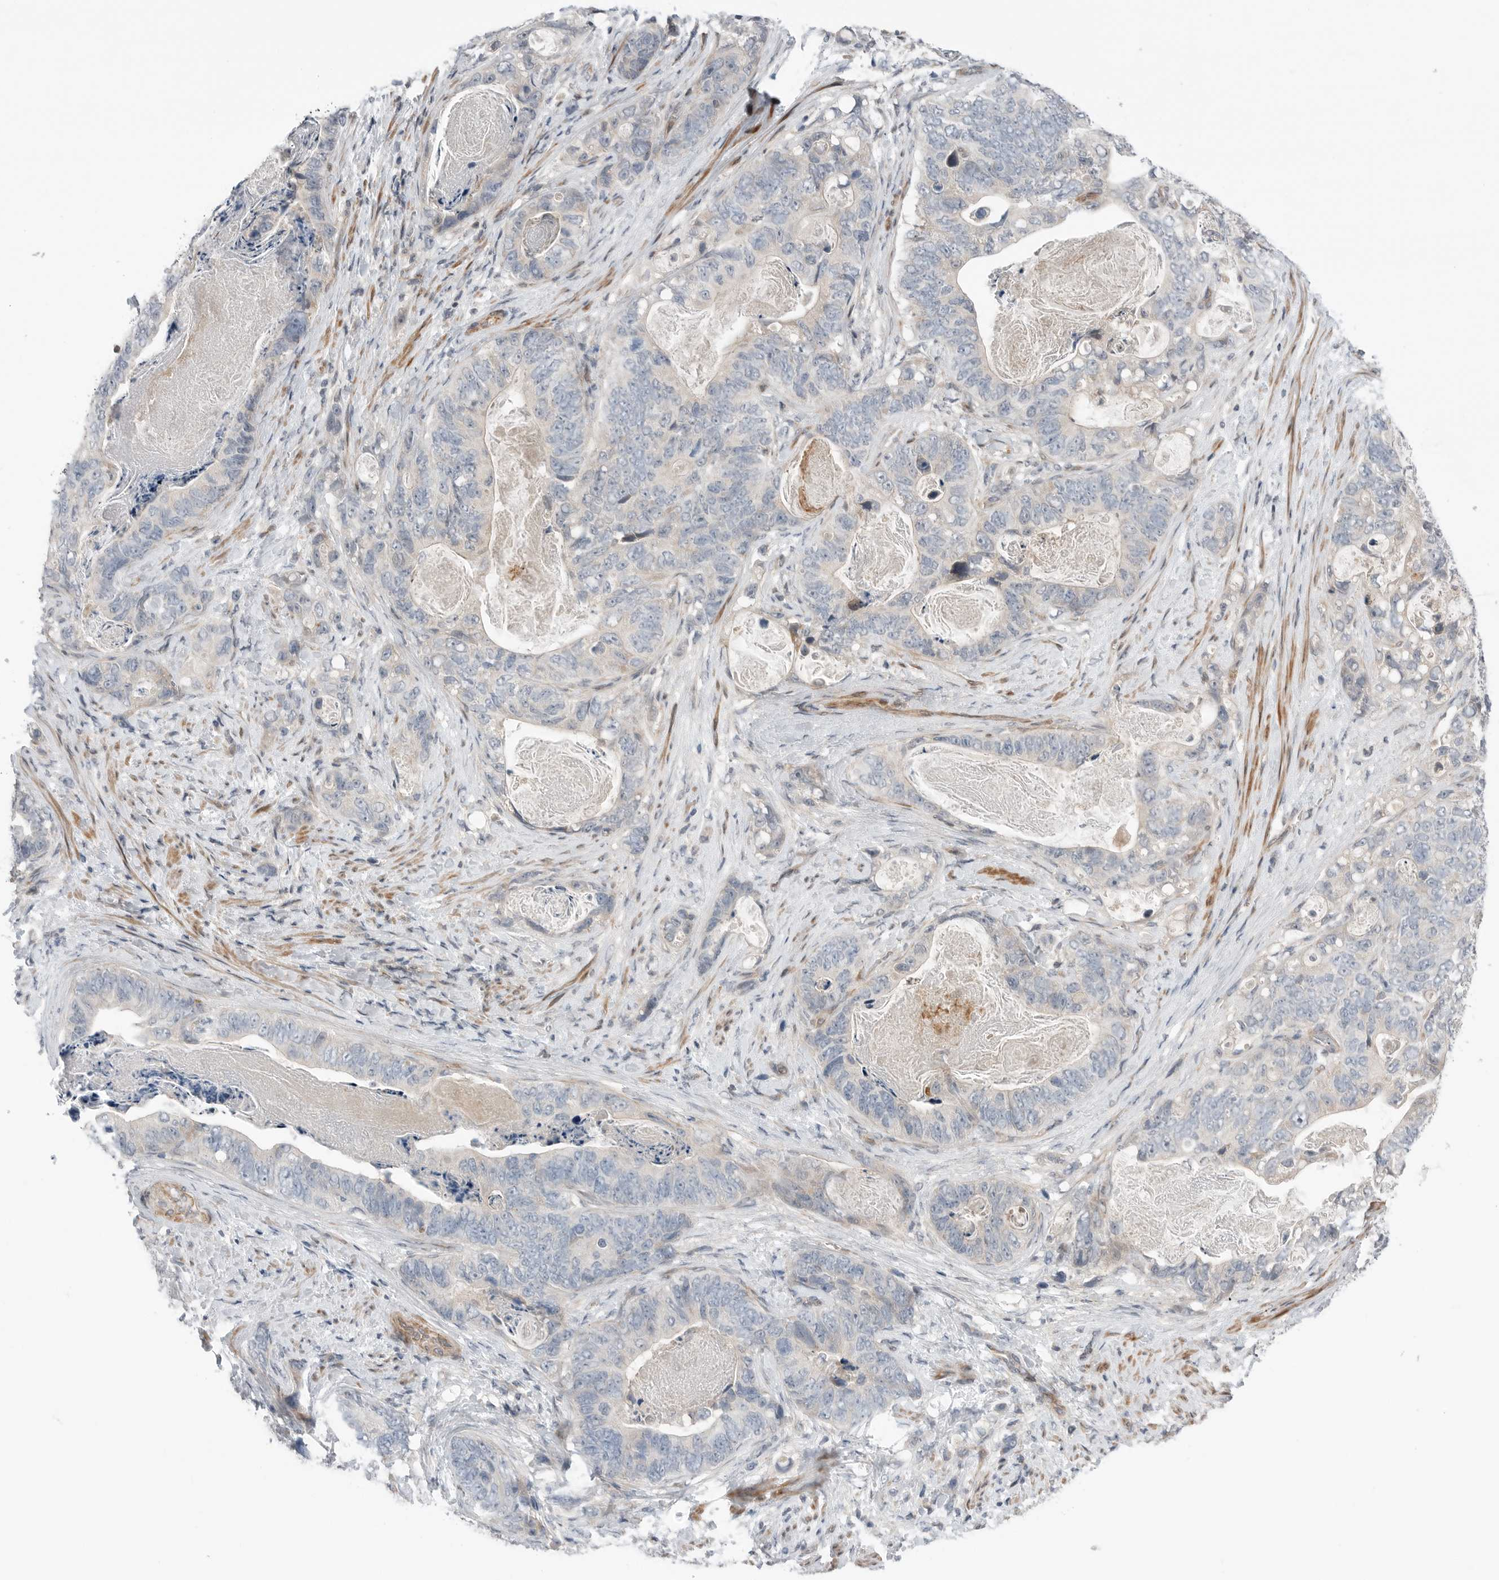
{"staining": {"intensity": "negative", "quantity": "none", "location": "none"}, "tissue": "stomach cancer", "cell_type": "Tumor cells", "image_type": "cancer", "snomed": [{"axis": "morphology", "description": "Normal tissue, NOS"}, {"axis": "morphology", "description": "Adenocarcinoma, NOS"}, {"axis": "topography", "description": "Stomach"}], "caption": "An IHC micrograph of stomach cancer (adenocarcinoma) is shown. There is no staining in tumor cells of stomach cancer (adenocarcinoma). (Stains: DAB immunohistochemistry with hematoxylin counter stain, Microscopy: brightfield microscopy at high magnification).", "gene": "PEAK1", "patient": {"sex": "female", "age": 89}}